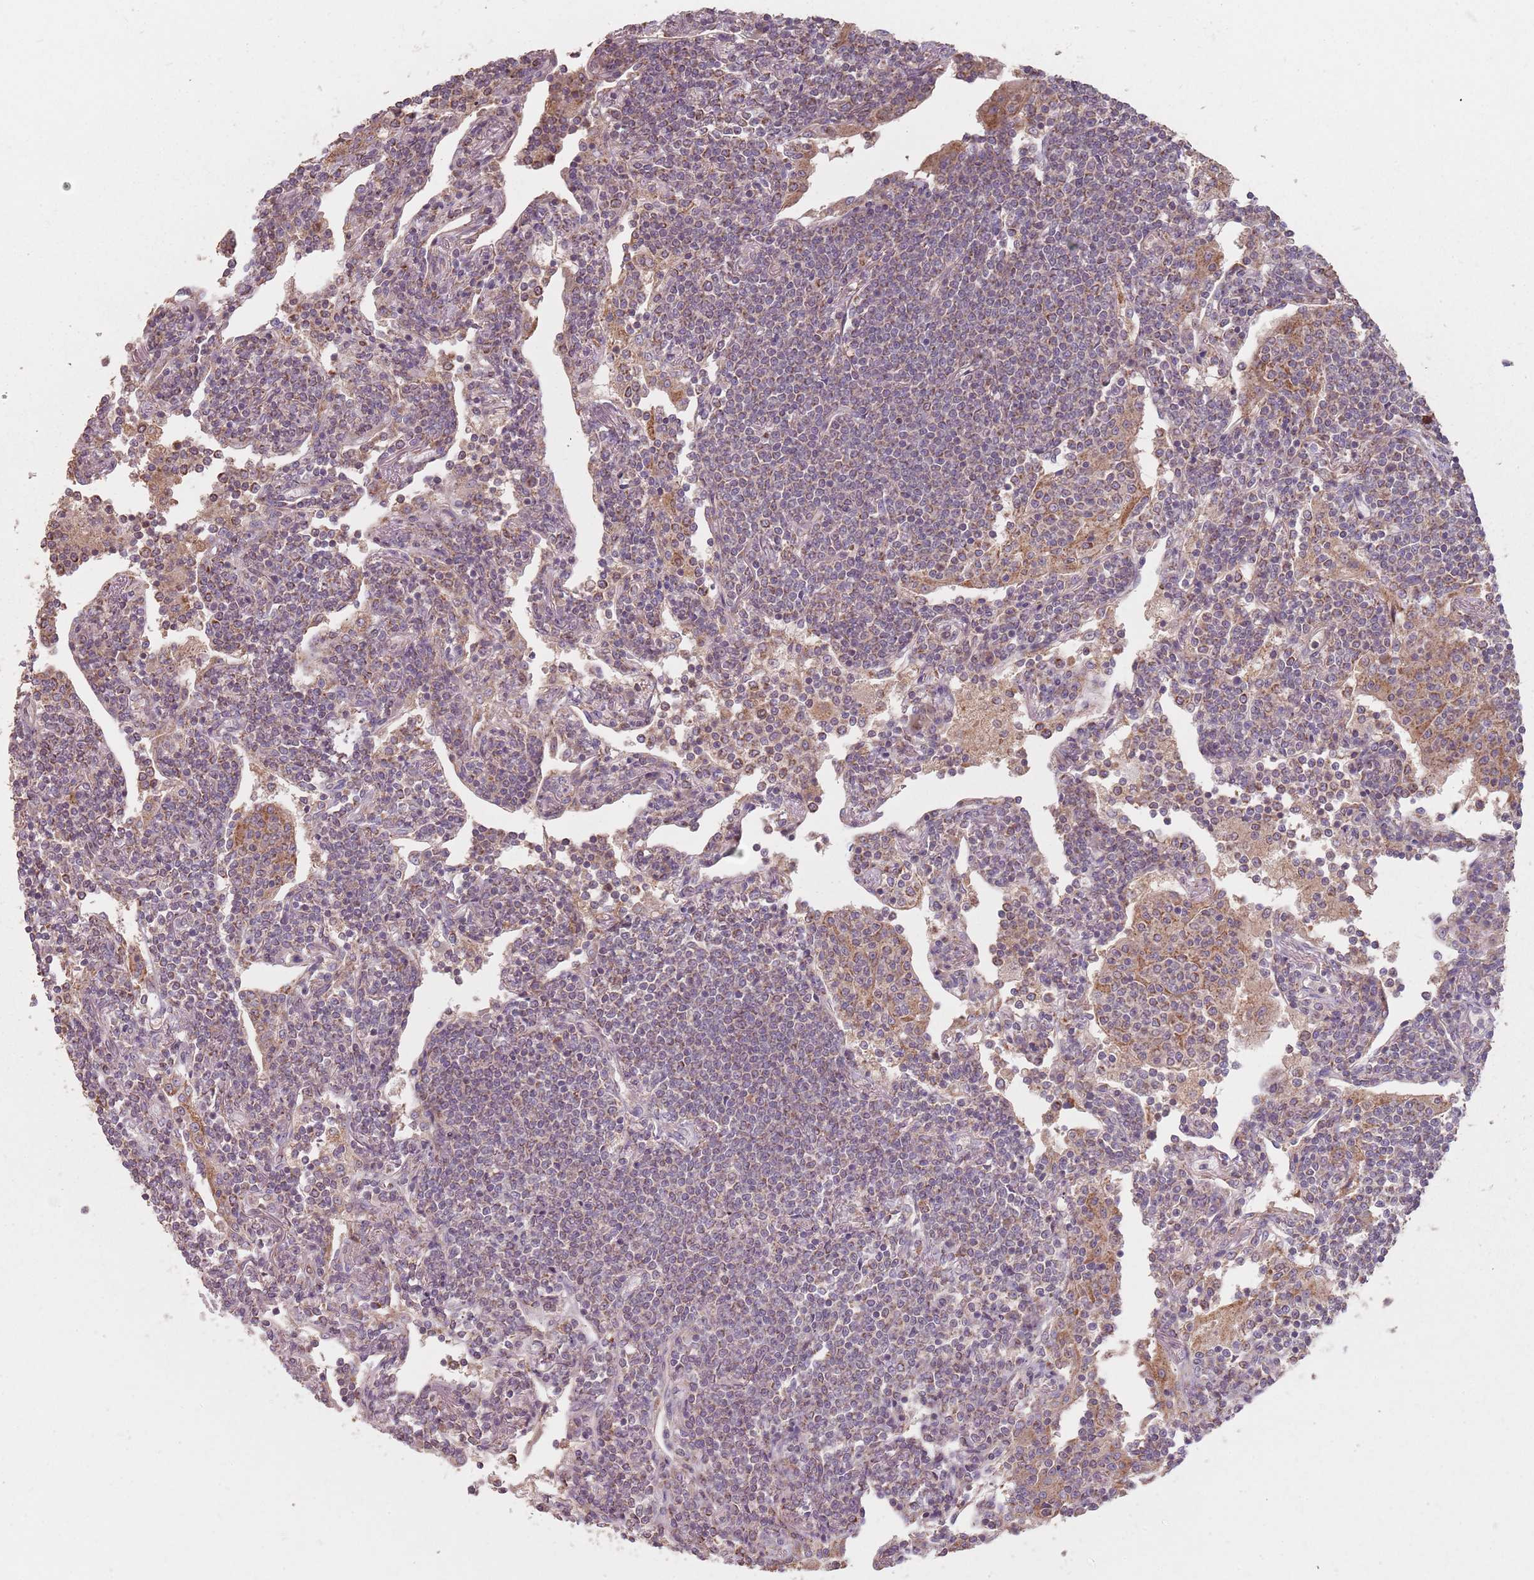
{"staining": {"intensity": "weak", "quantity": ">75%", "location": "cytoplasmic/membranous"}, "tissue": "lymphoma", "cell_type": "Tumor cells", "image_type": "cancer", "snomed": [{"axis": "morphology", "description": "Malignant lymphoma, non-Hodgkin's type, Low grade"}, {"axis": "topography", "description": "Lung"}], "caption": "Low-grade malignant lymphoma, non-Hodgkin's type was stained to show a protein in brown. There is low levels of weak cytoplasmic/membranous positivity in about >75% of tumor cells.", "gene": "VPS52", "patient": {"sex": "female", "age": 71}}